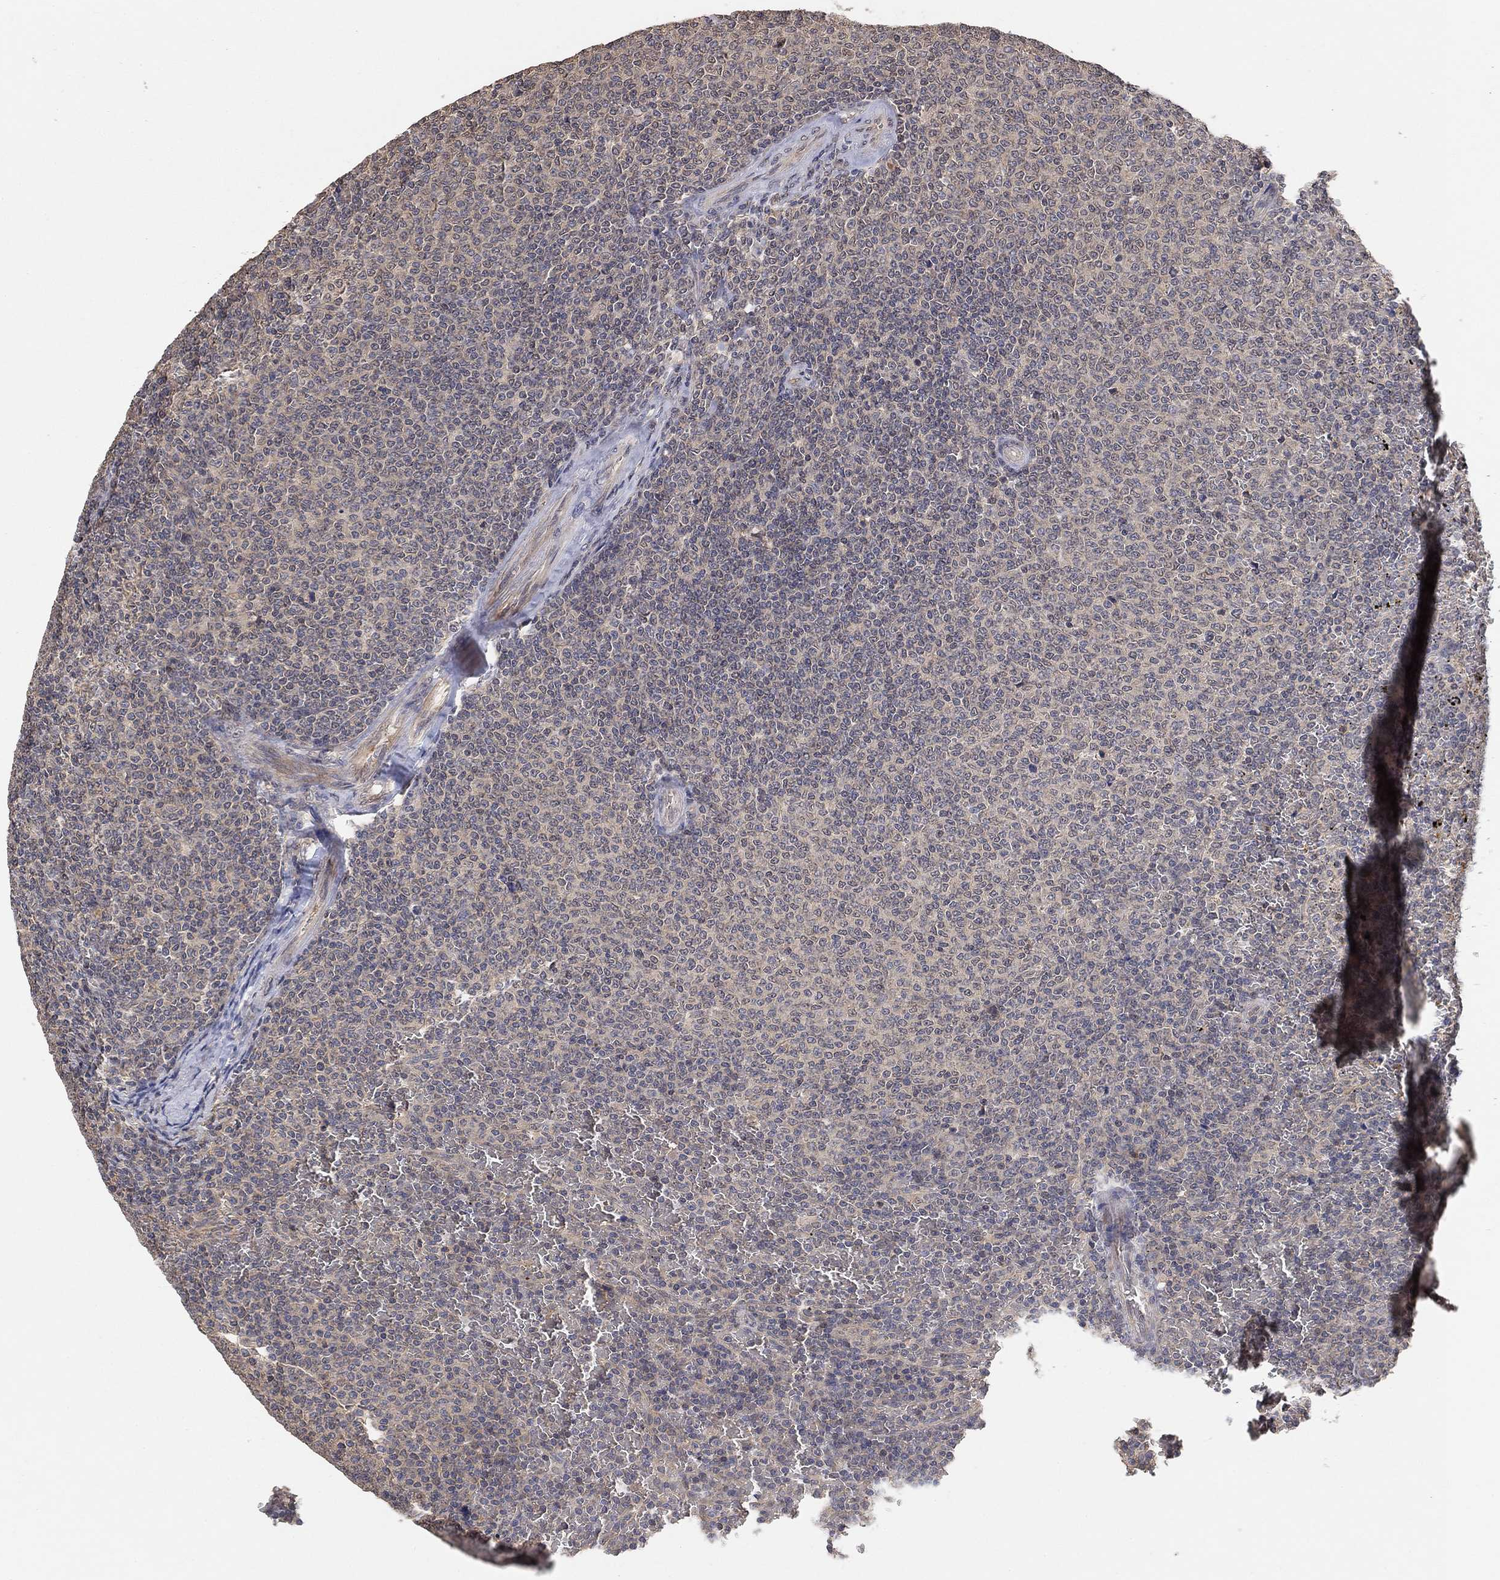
{"staining": {"intensity": "negative", "quantity": "none", "location": "none"}, "tissue": "lymphoma", "cell_type": "Tumor cells", "image_type": "cancer", "snomed": [{"axis": "morphology", "description": "Malignant lymphoma, non-Hodgkin's type, Low grade"}, {"axis": "topography", "description": "Spleen"}], "caption": "The IHC image has no significant expression in tumor cells of low-grade malignant lymphoma, non-Hodgkin's type tissue.", "gene": "CCDC43", "patient": {"sex": "female", "age": 77}}